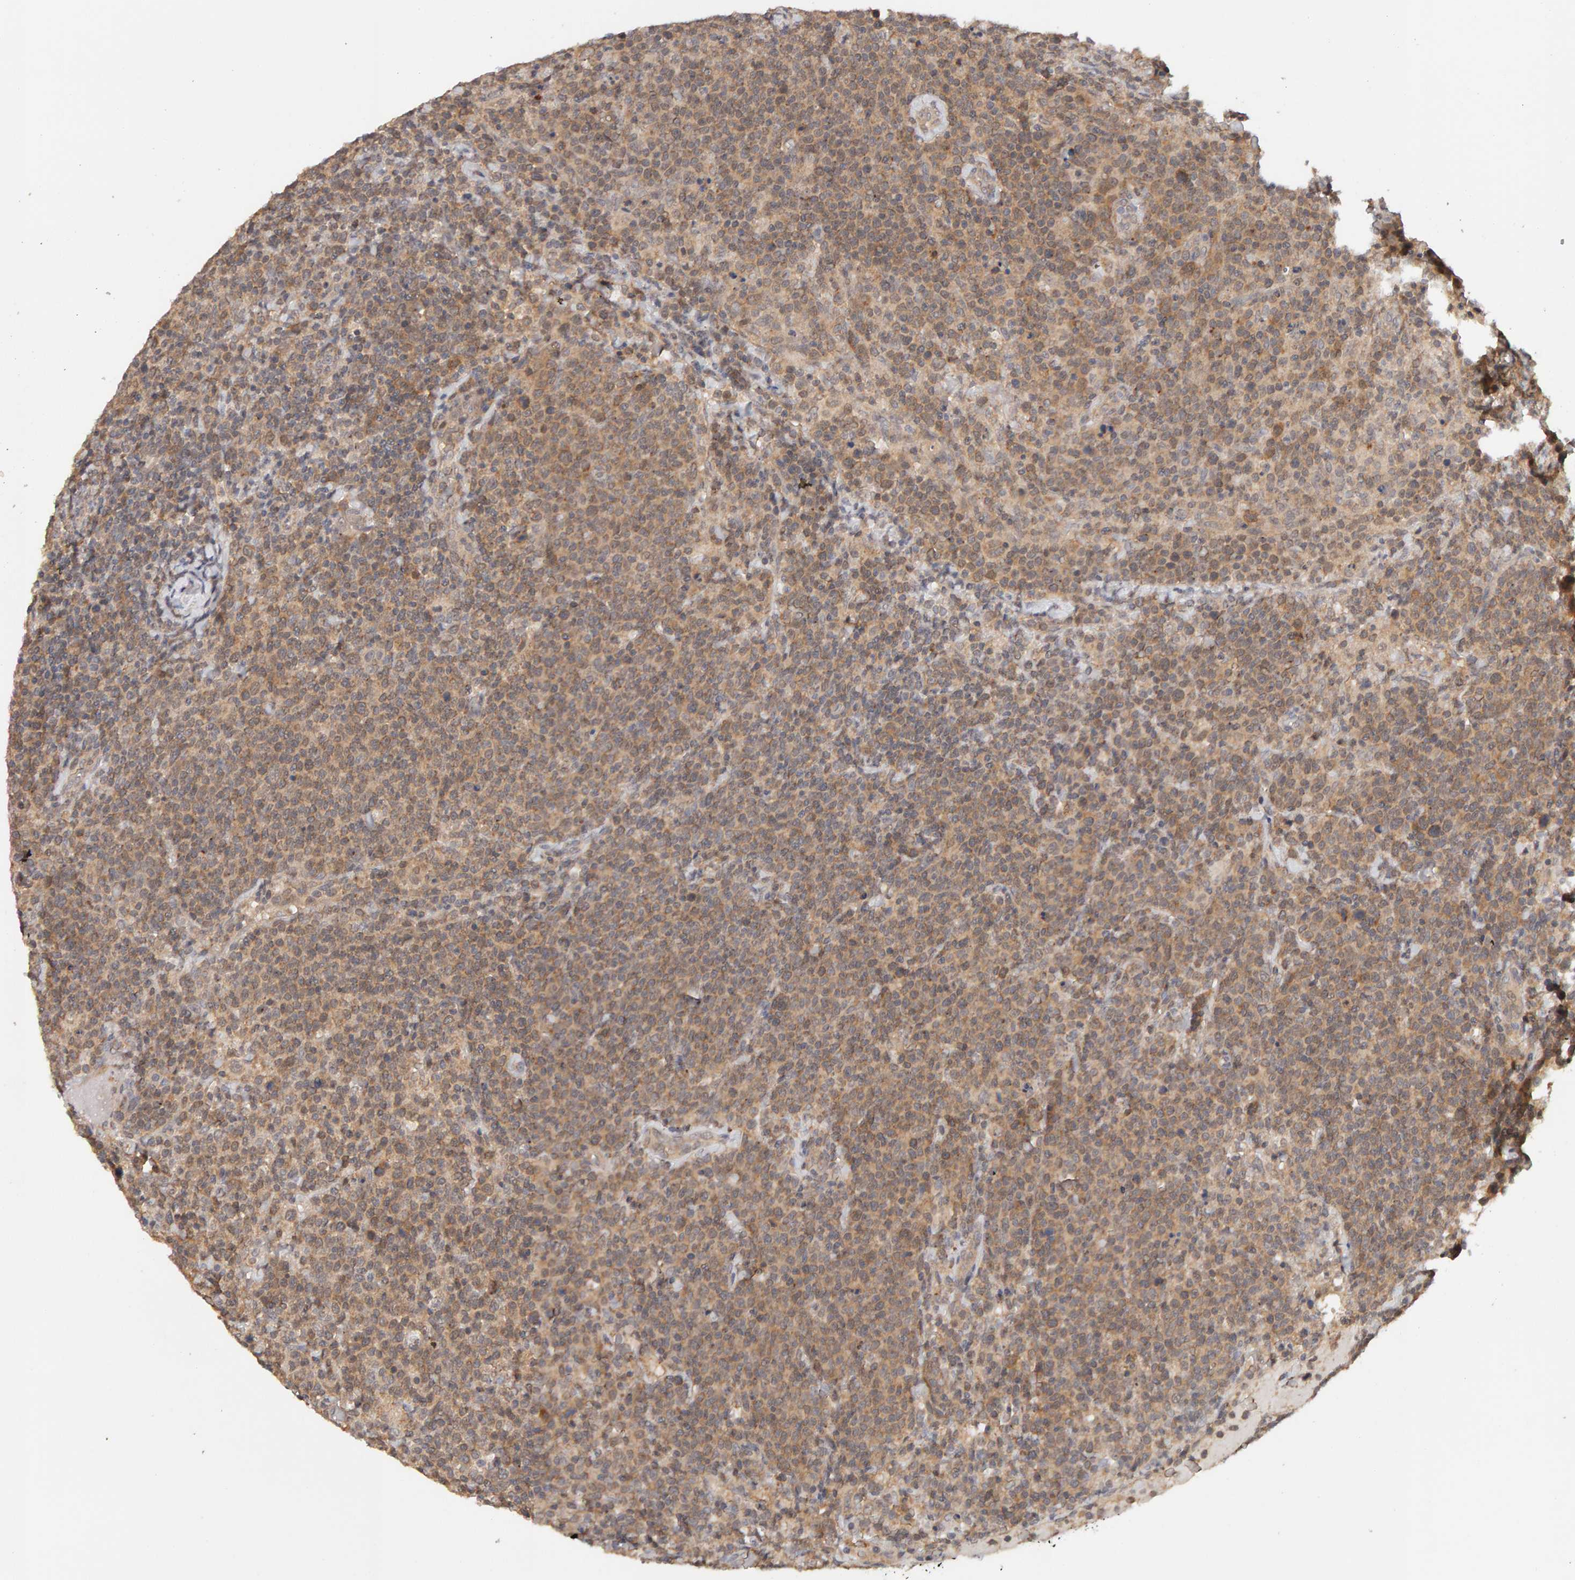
{"staining": {"intensity": "weak", "quantity": ">75%", "location": "cytoplasmic/membranous"}, "tissue": "lymphoma", "cell_type": "Tumor cells", "image_type": "cancer", "snomed": [{"axis": "morphology", "description": "Malignant lymphoma, non-Hodgkin's type, High grade"}, {"axis": "topography", "description": "Lymph node"}], "caption": "High-grade malignant lymphoma, non-Hodgkin's type was stained to show a protein in brown. There is low levels of weak cytoplasmic/membranous positivity in about >75% of tumor cells.", "gene": "DNAJC7", "patient": {"sex": "male", "age": 61}}